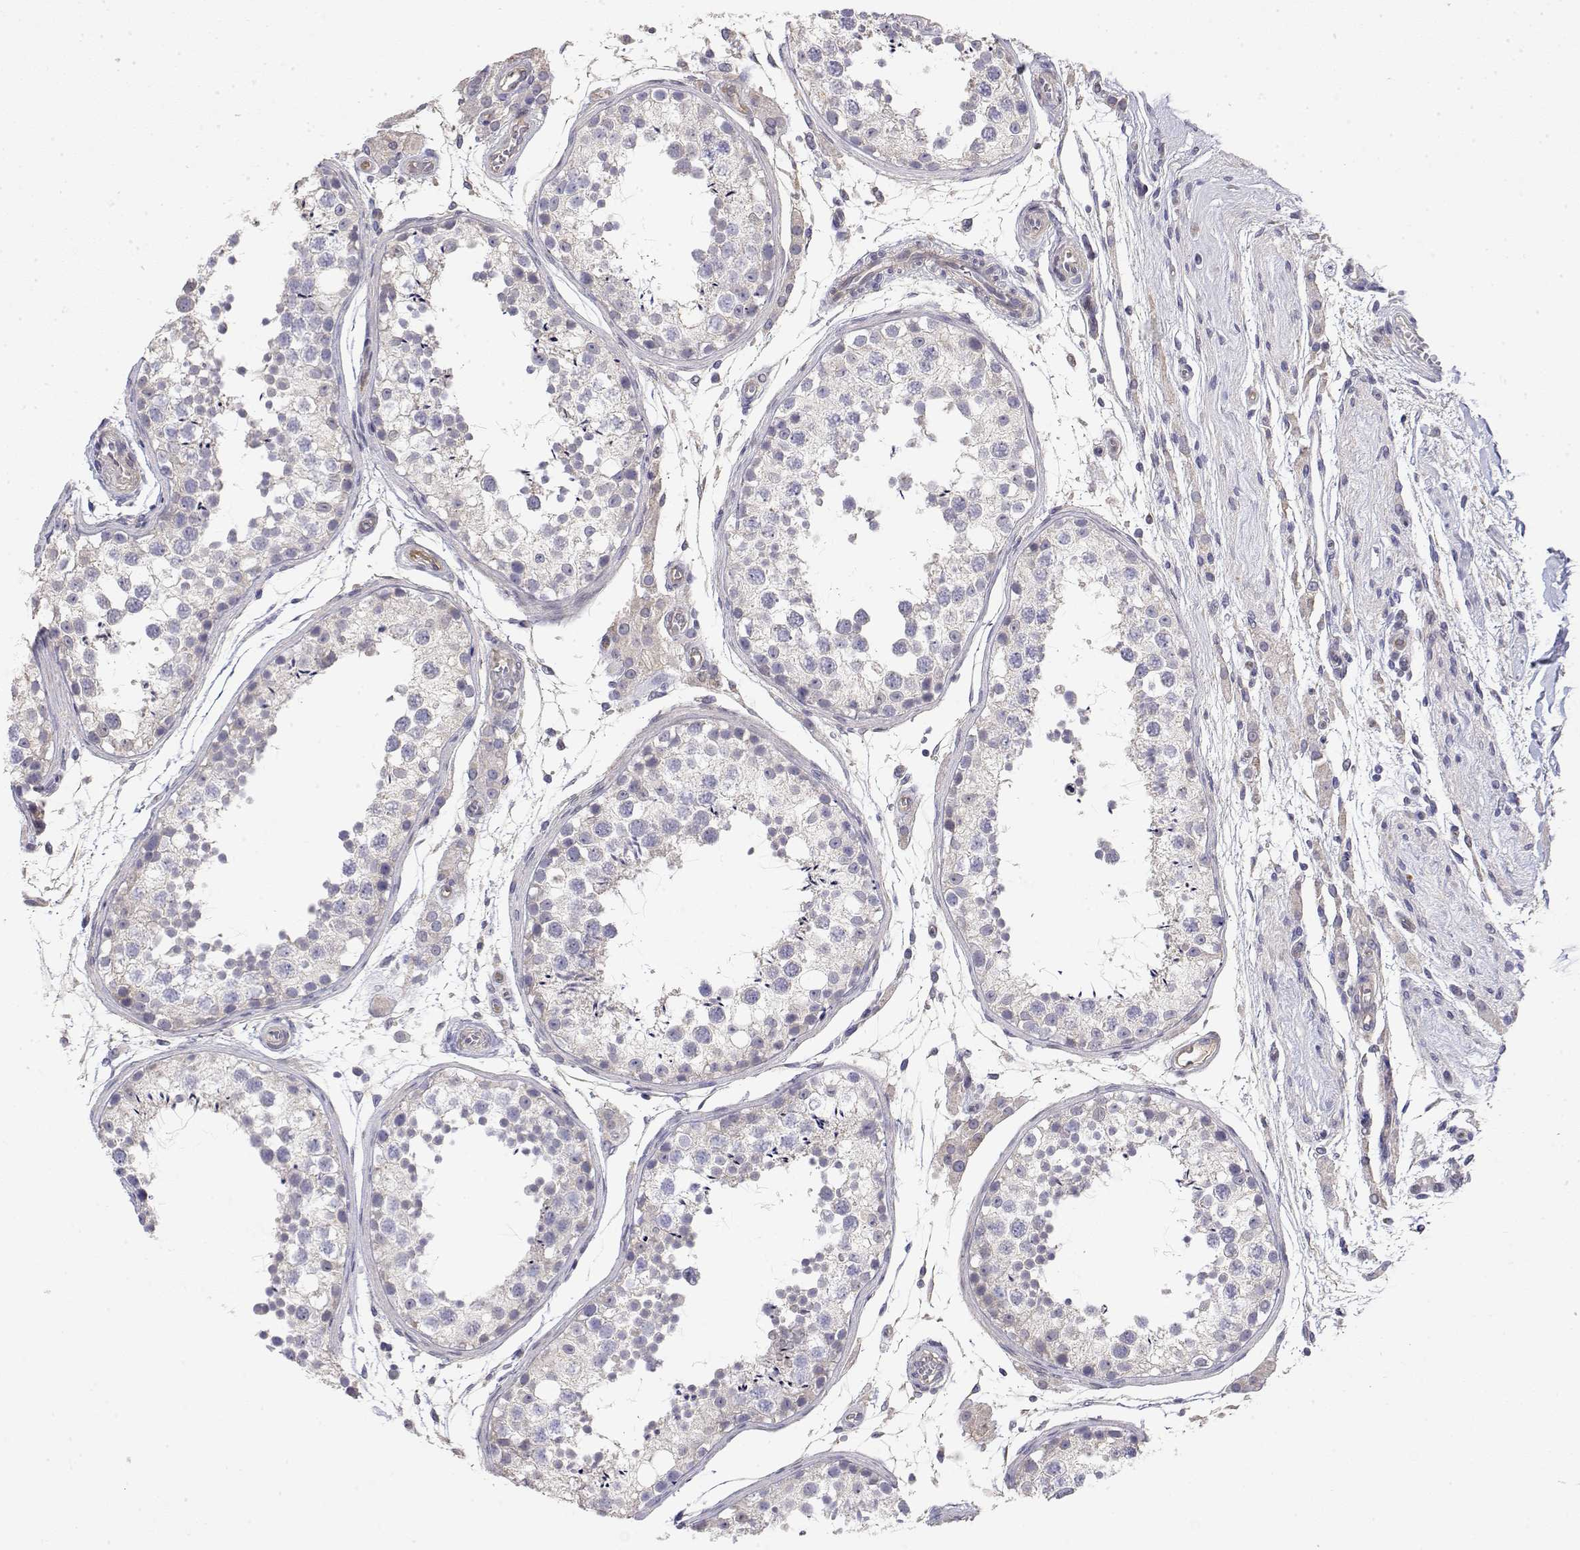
{"staining": {"intensity": "negative", "quantity": "none", "location": "none"}, "tissue": "testis", "cell_type": "Cells in seminiferous ducts", "image_type": "normal", "snomed": [{"axis": "morphology", "description": "Normal tissue, NOS"}, {"axis": "morphology", "description": "Seminoma, NOS"}, {"axis": "topography", "description": "Testis"}], "caption": "Histopathology image shows no protein expression in cells in seminiferous ducts of normal testis.", "gene": "GGACT", "patient": {"sex": "male", "age": 29}}